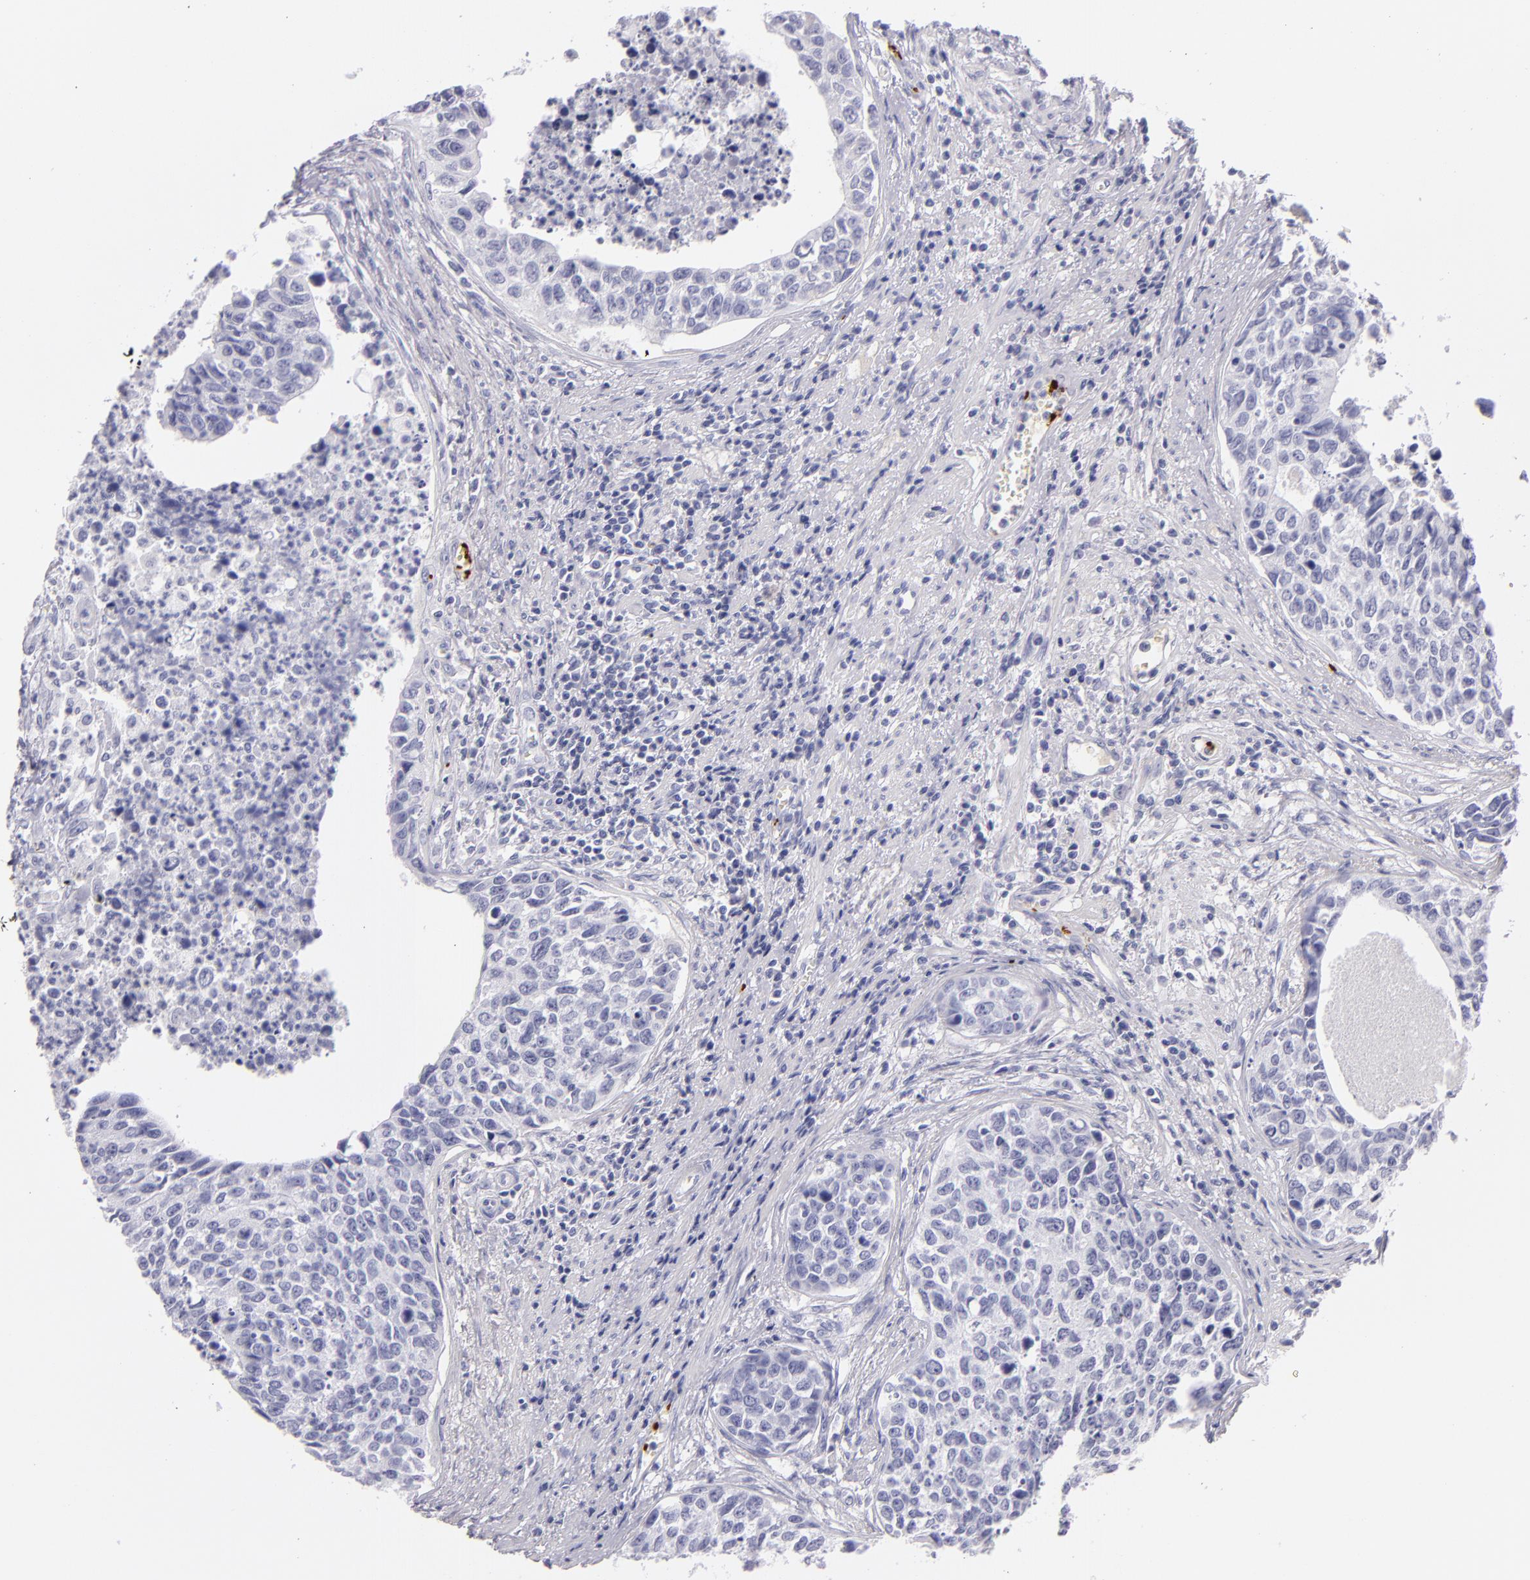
{"staining": {"intensity": "negative", "quantity": "none", "location": "none"}, "tissue": "urothelial cancer", "cell_type": "Tumor cells", "image_type": "cancer", "snomed": [{"axis": "morphology", "description": "Urothelial carcinoma, High grade"}, {"axis": "topography", "description": "Urinary bladder"}], "caption": "There is no significant expression in tumor cells of urothelial cancer.", "gene": "GP1BA", "patient": {"sex": "male", "age": 81}}